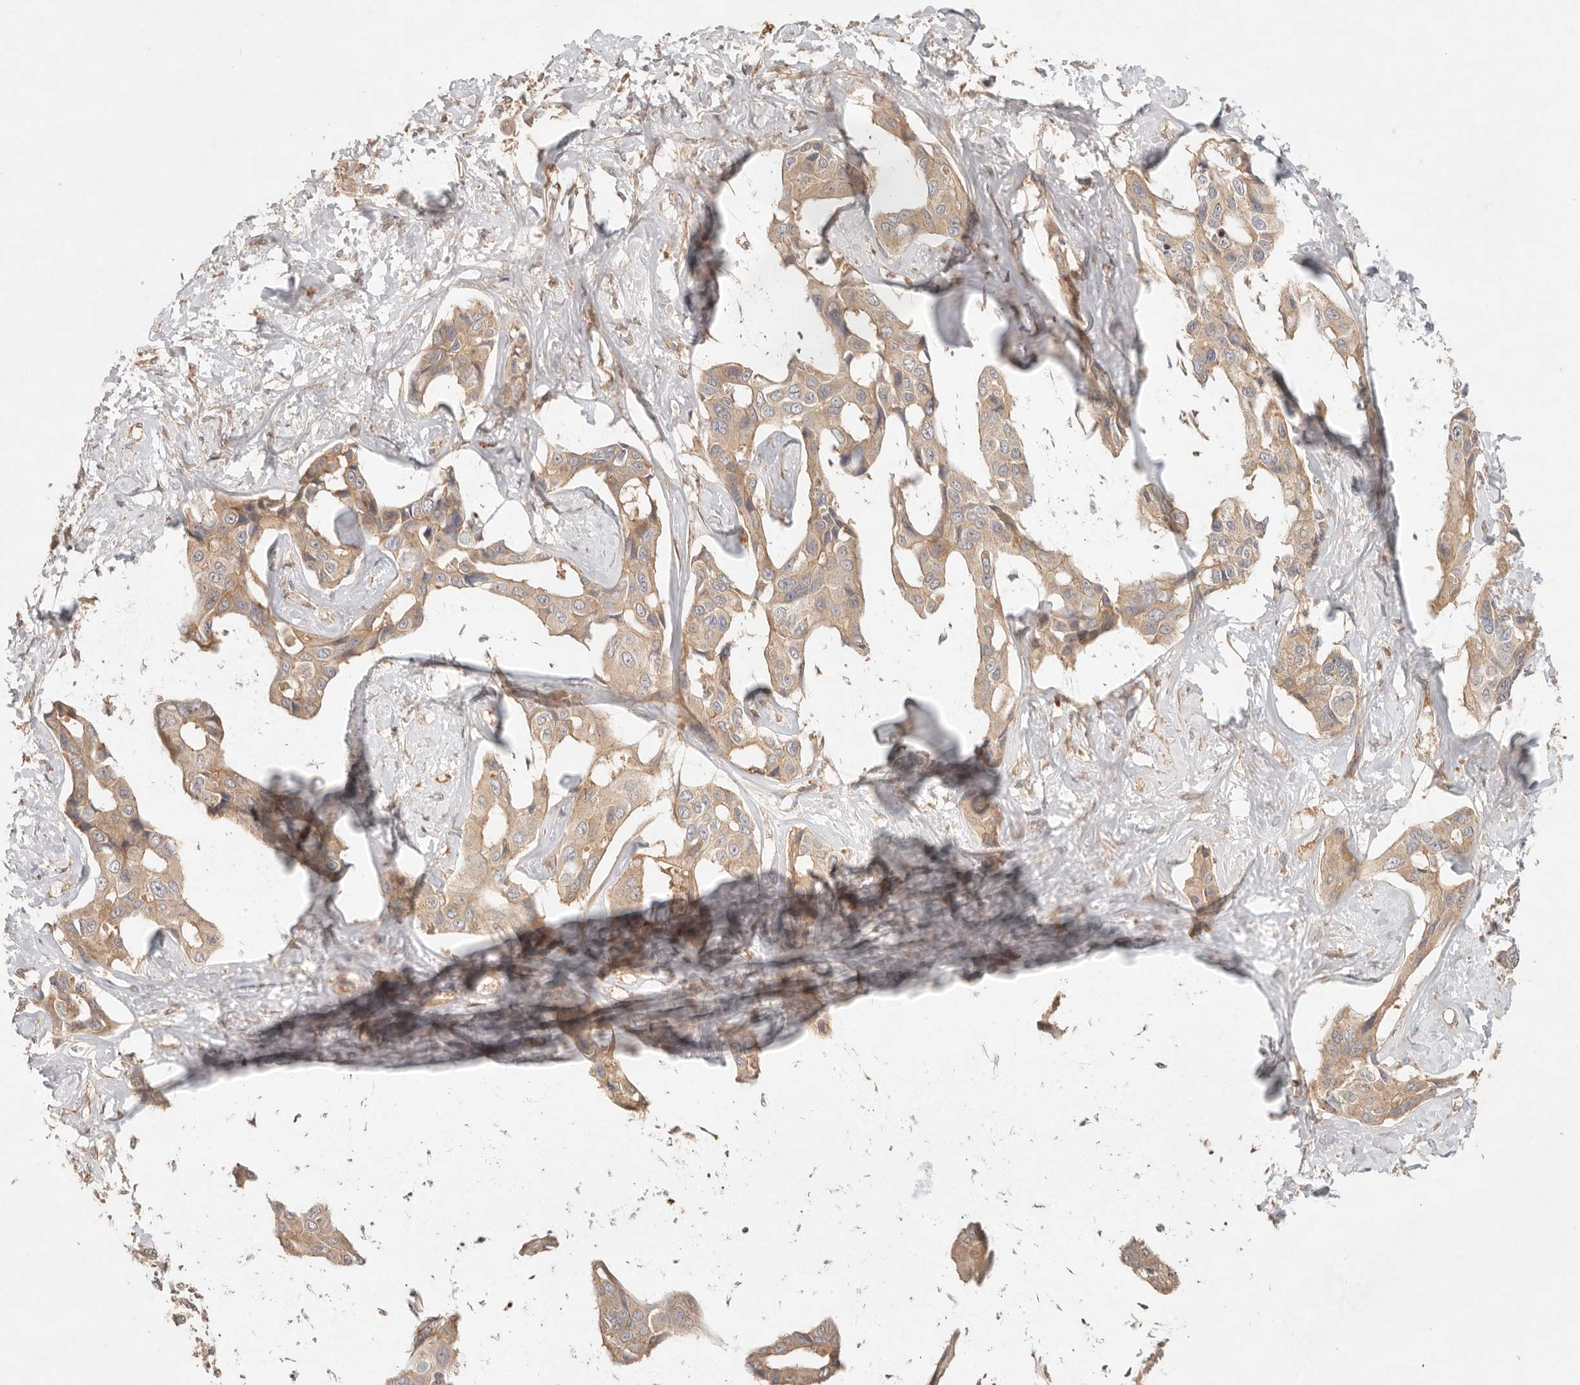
{"staining": {"intensity": "weak", "quantity": ">75%", "location": "cytoplasmic/membranous"}, "tissue": "liver cancer", "cell_type": "Tumor cells", "image_type": "cancer", "snomed": [{"axis": "morphology", "description": "Cholangiocarcinoma"}, {"axis": "topography", "description": "Liver"}], "caption": "Tumor cells show weak cytoplasmic/membranous expression in approximately >75% of cells in liver cancer (cholangiocarcinoma). The protein of interest is stained brown, and the nuclei are stained in blue (DAB IHC with brightfield microscopy, high magnification).", "gene": "HECTD3", "patient": {"sex": "male", "age": 59}}